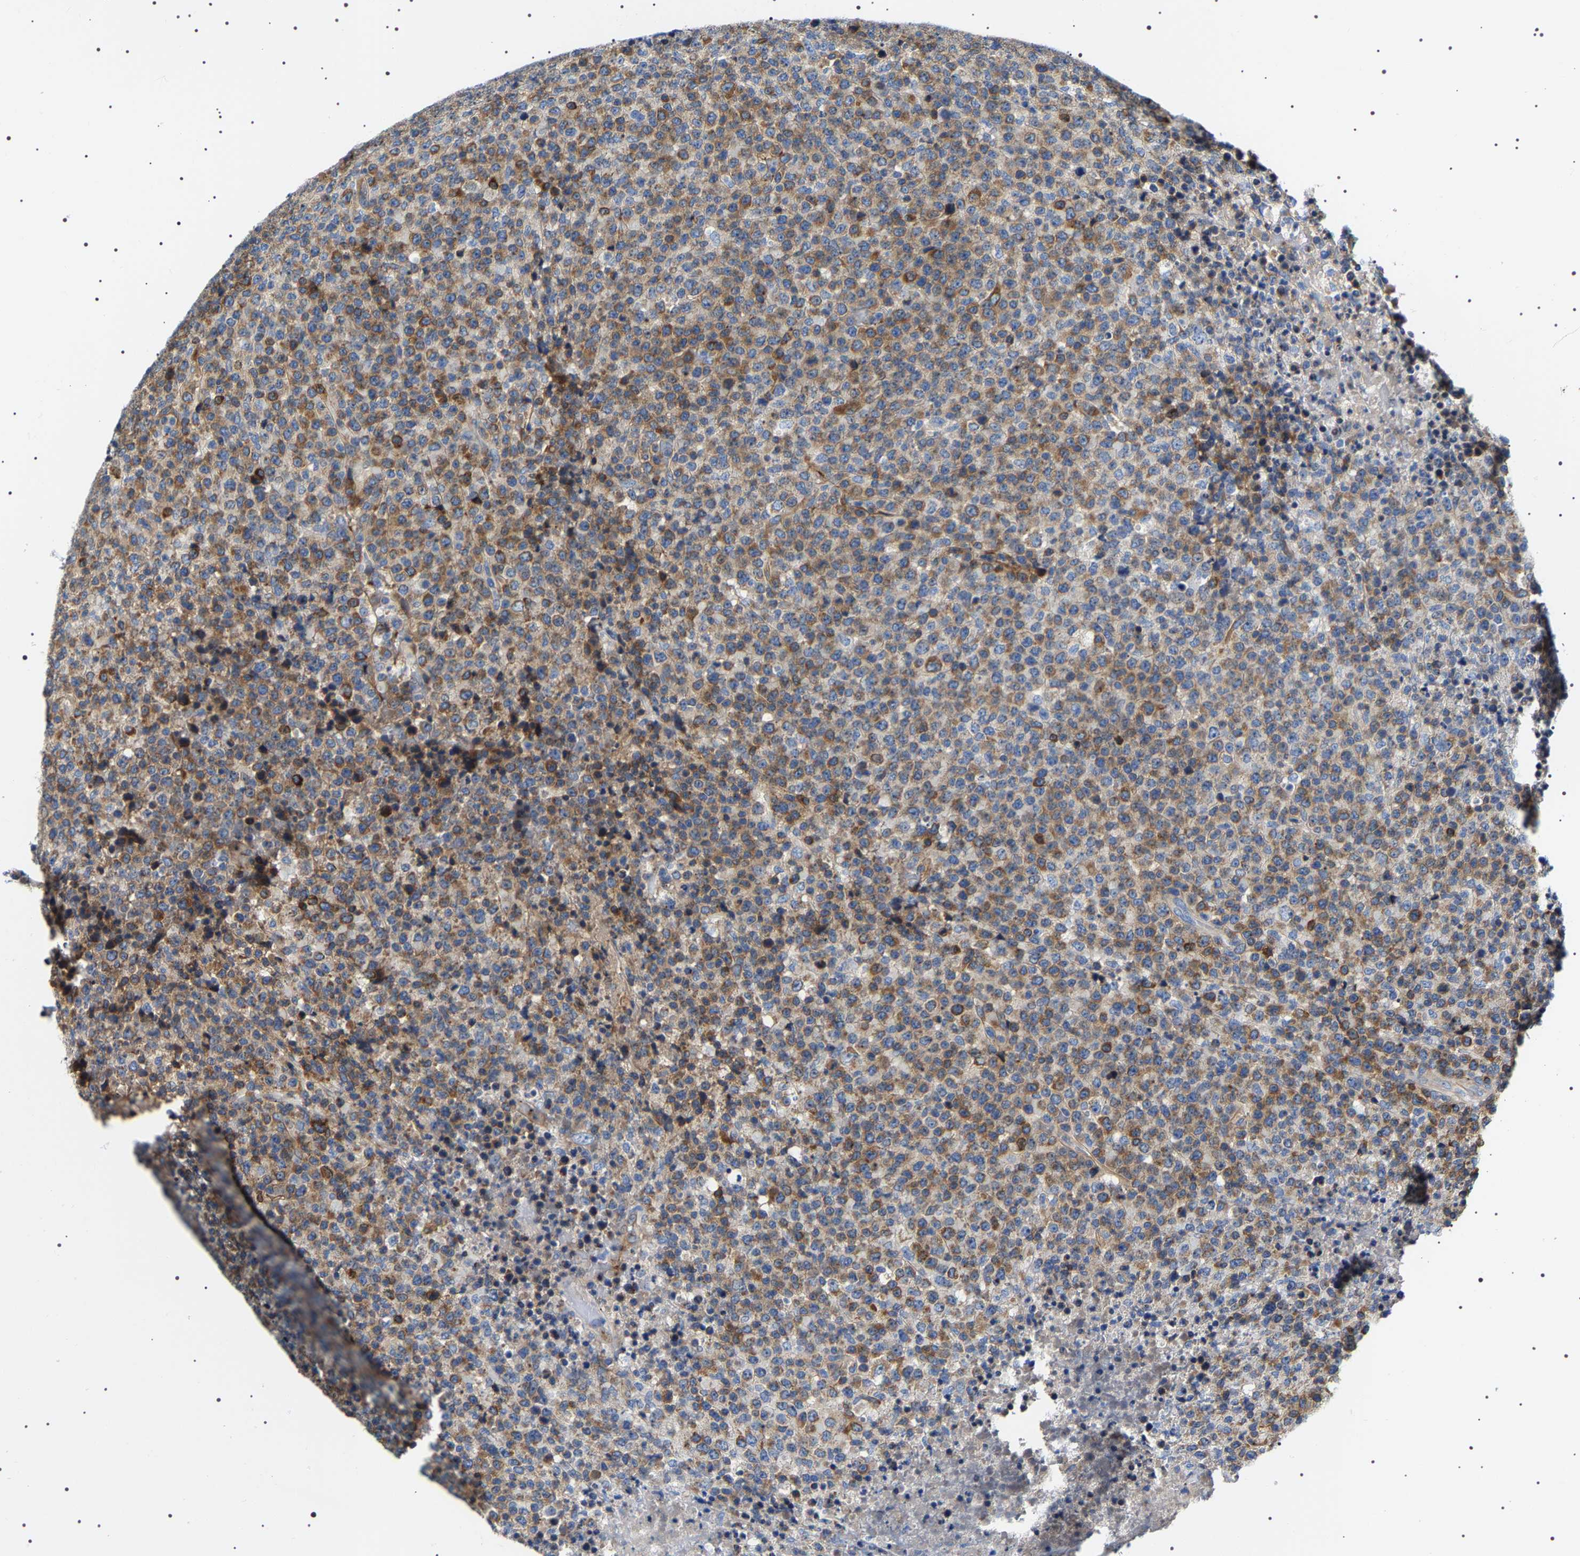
{"staining": {"intensity": "moderate", "quantity": ">75%", "location": "cytoplasmic/membranous"}, "tissue": "lymphoma", "cell_type": "Tumor cells", "image_type": "cancer", "snomed": [{"axis": "morphology", "description": "Malignant lymphoma, non-Hodgkin's type, High grade"}, {"axis": "topography", "description": "Lymph node"}], "caption": "Approximately >75% of tumor cells in human lymphoma demonstrate moderate cytoplasmic/membranous protein staining as visualized by brown immunohistochemical staining.", "gene": "SQLE", "patient": {"sex": "male", "age": 13}}